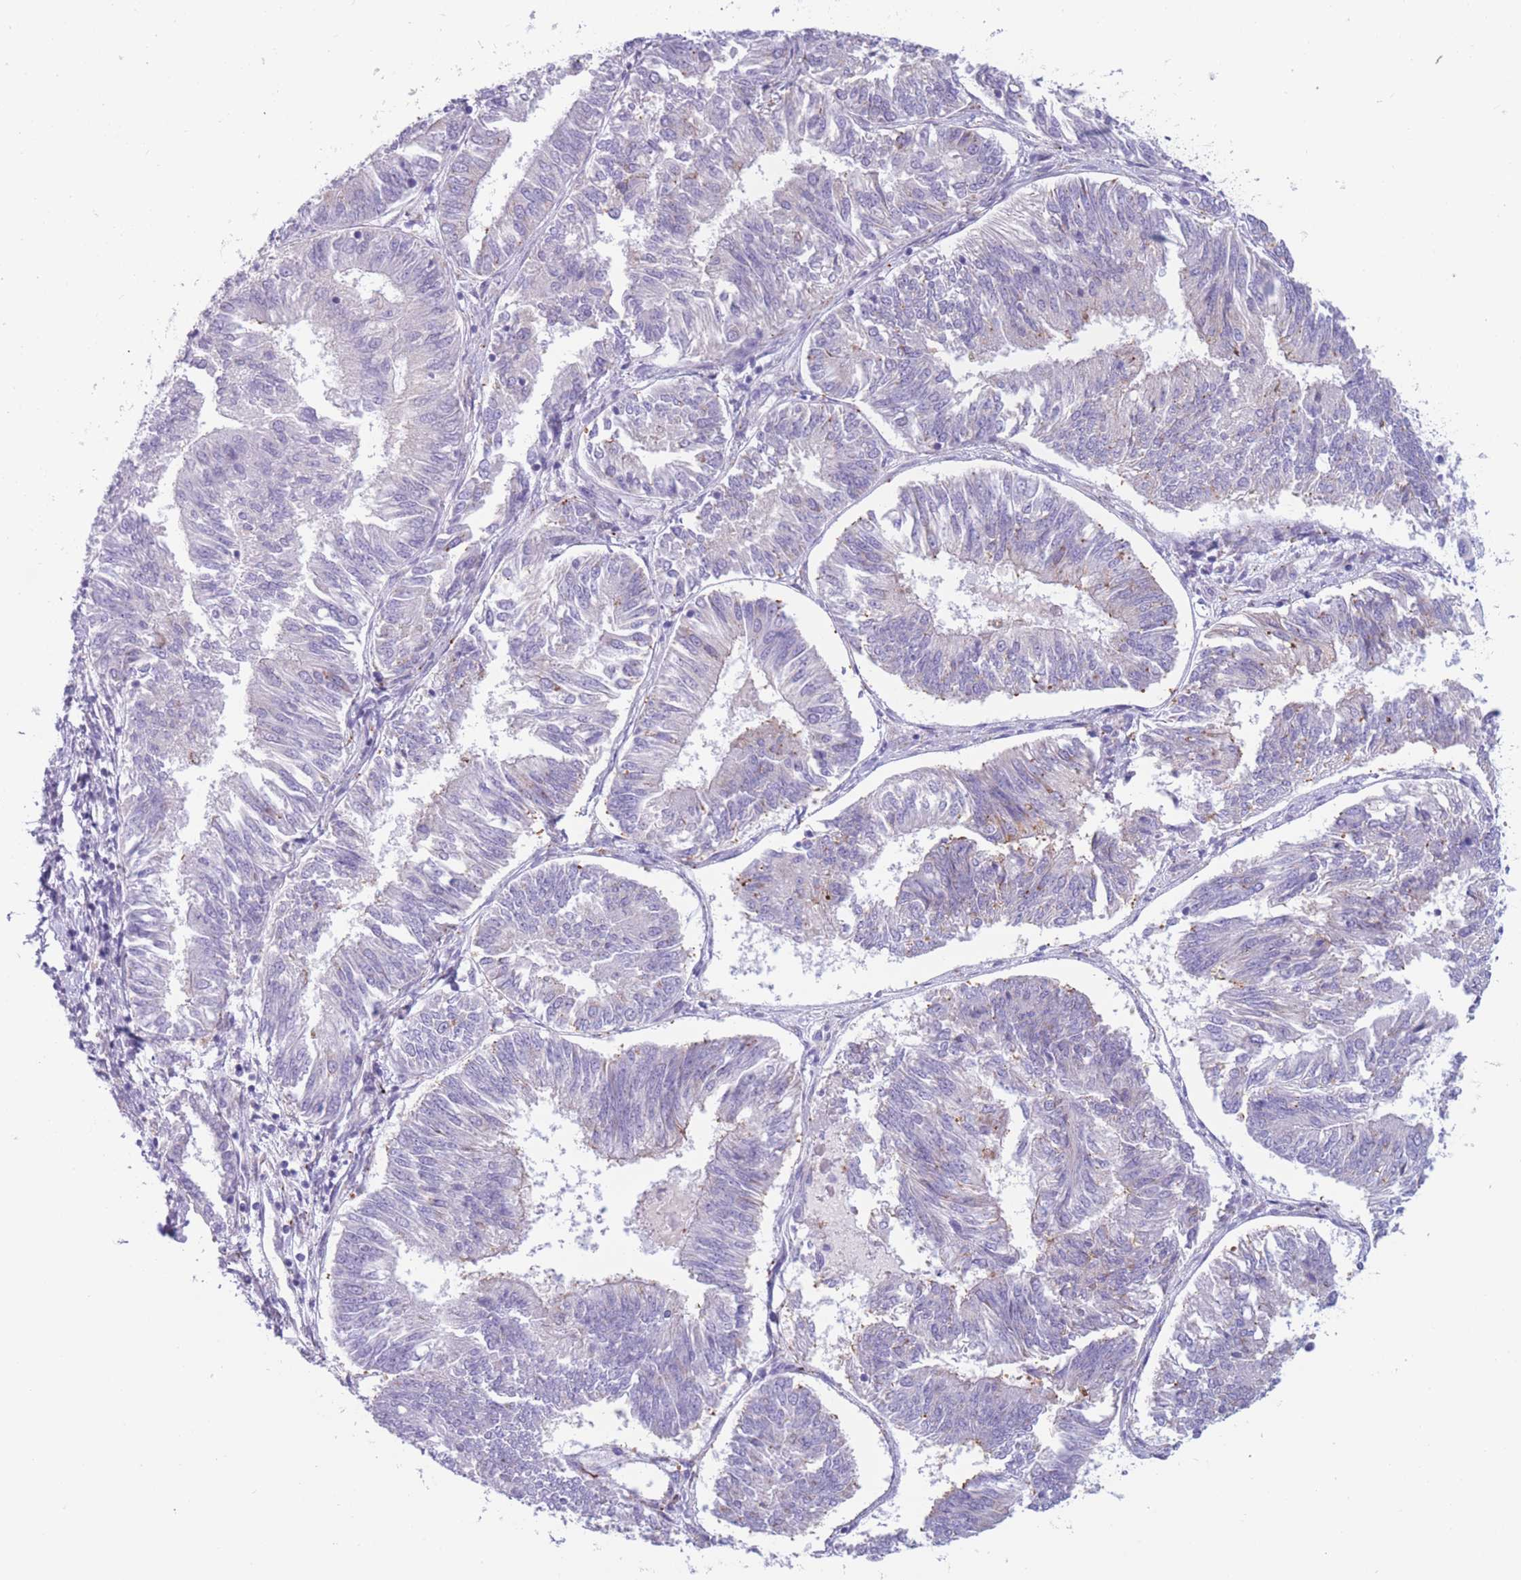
{"staining": {"intensity": "negative", "quantity": "none", "location": "none"}, "tissue": "endometrial cancer", "cell_type": "Tumor cells", "image_type": "cancer", "snomed": [{"axis": "morphology", "description": "Adenocarcinoma, NOS"}, {"axis": "topography", "description": "Endometrium"}], "caption": "Image shows no significant protein expression in tumor cells of endometrial adenocarcinoma.", "gene": "COL27A1", "patient": {"sex": "female", "age": 58}}